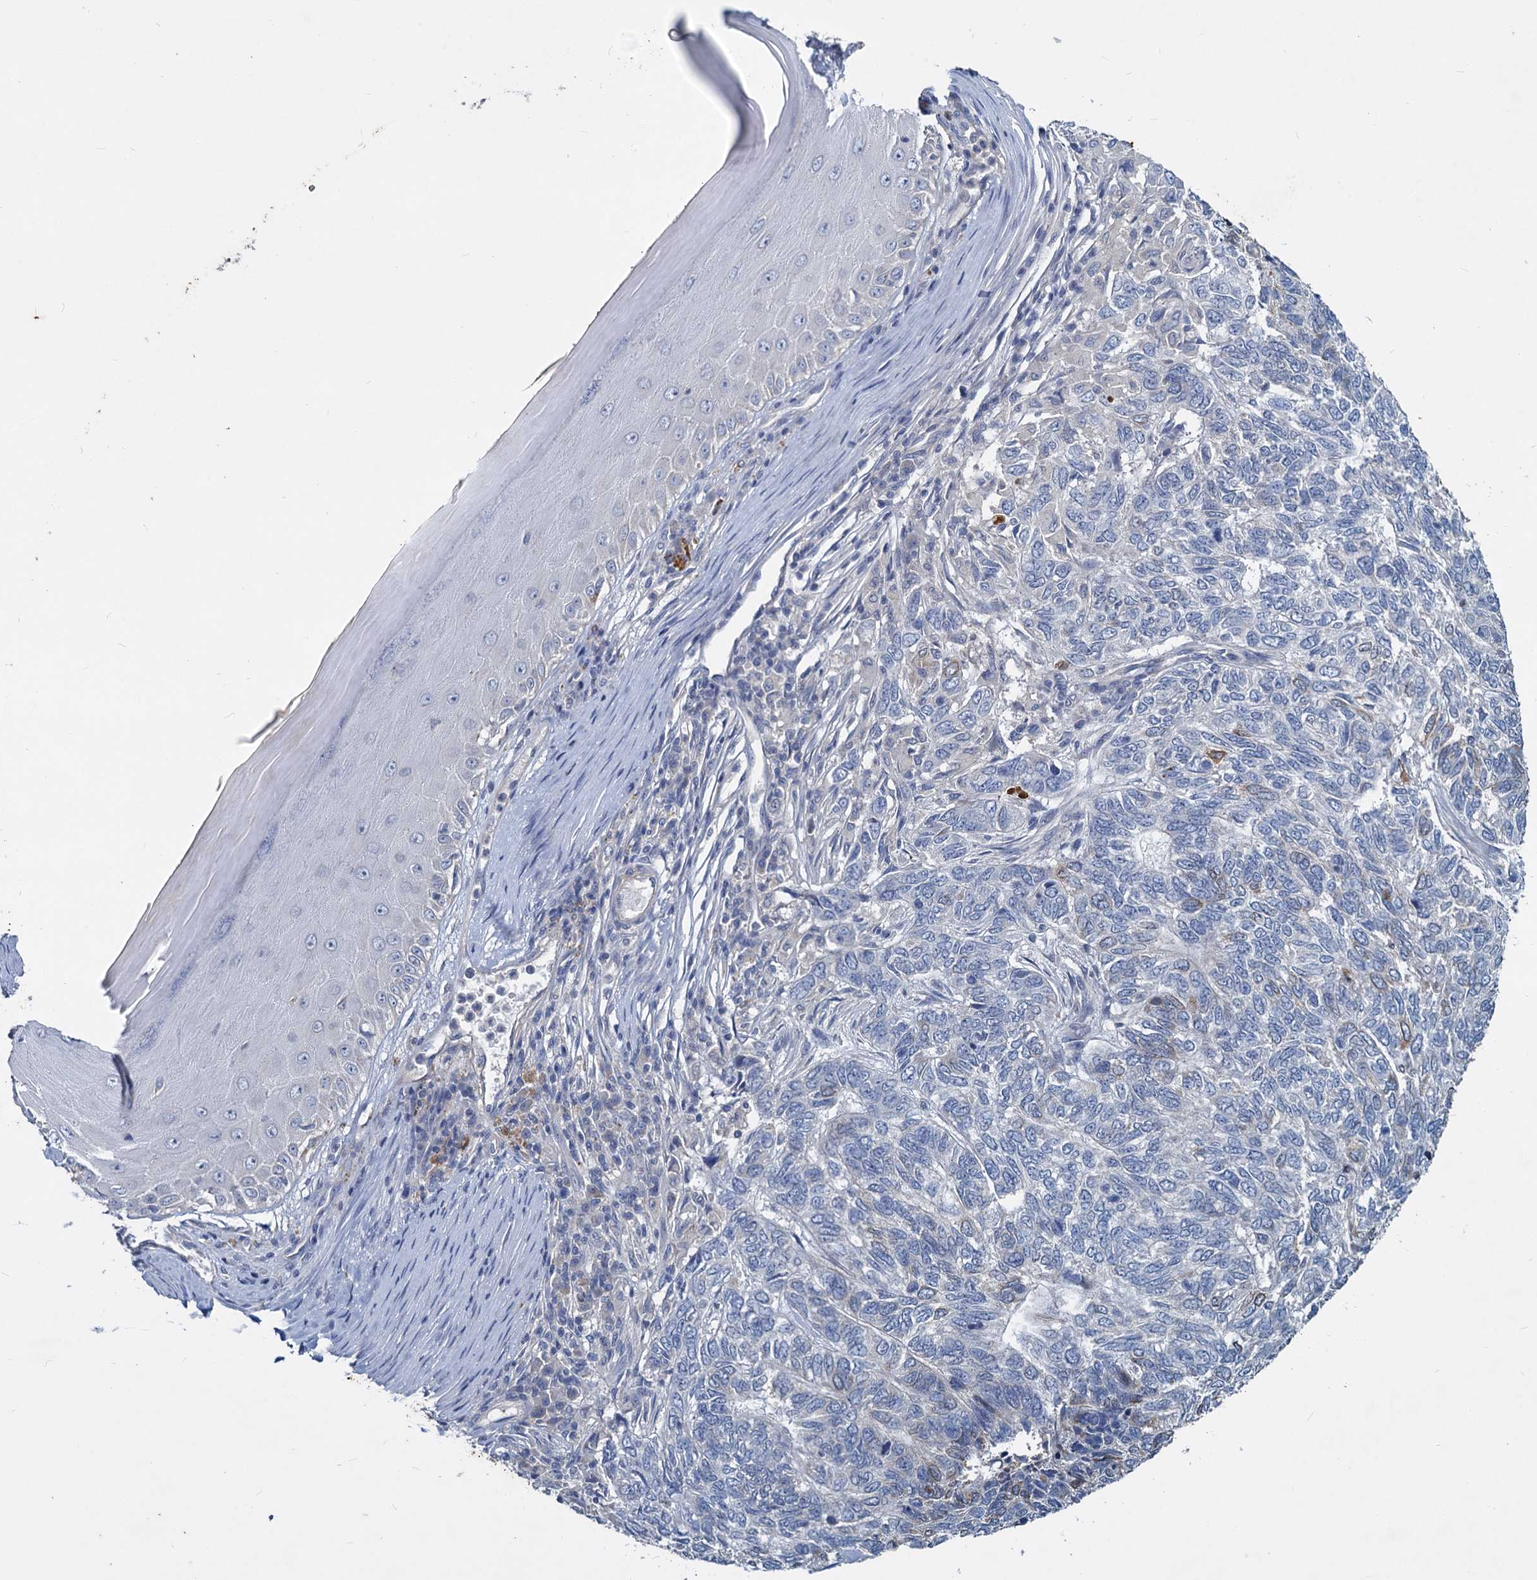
{"staining": {"intensity": "negative", "quantity": "none", "location": "none"}, "tissue": "skin cancer", "cell_type": "Tumor cells", "image_type": "cancer", "snomed": [{"axis": "morphology", "description": "Basal cell carcinoma"}, {"axis": "topography", "description": "Skin"}], "caption": "Tumor cells show no significant expression in skin cancer (basal cell carcinoma).", "gene": "SLC2A7", "patient": {"sex": "female", "age": 65}}